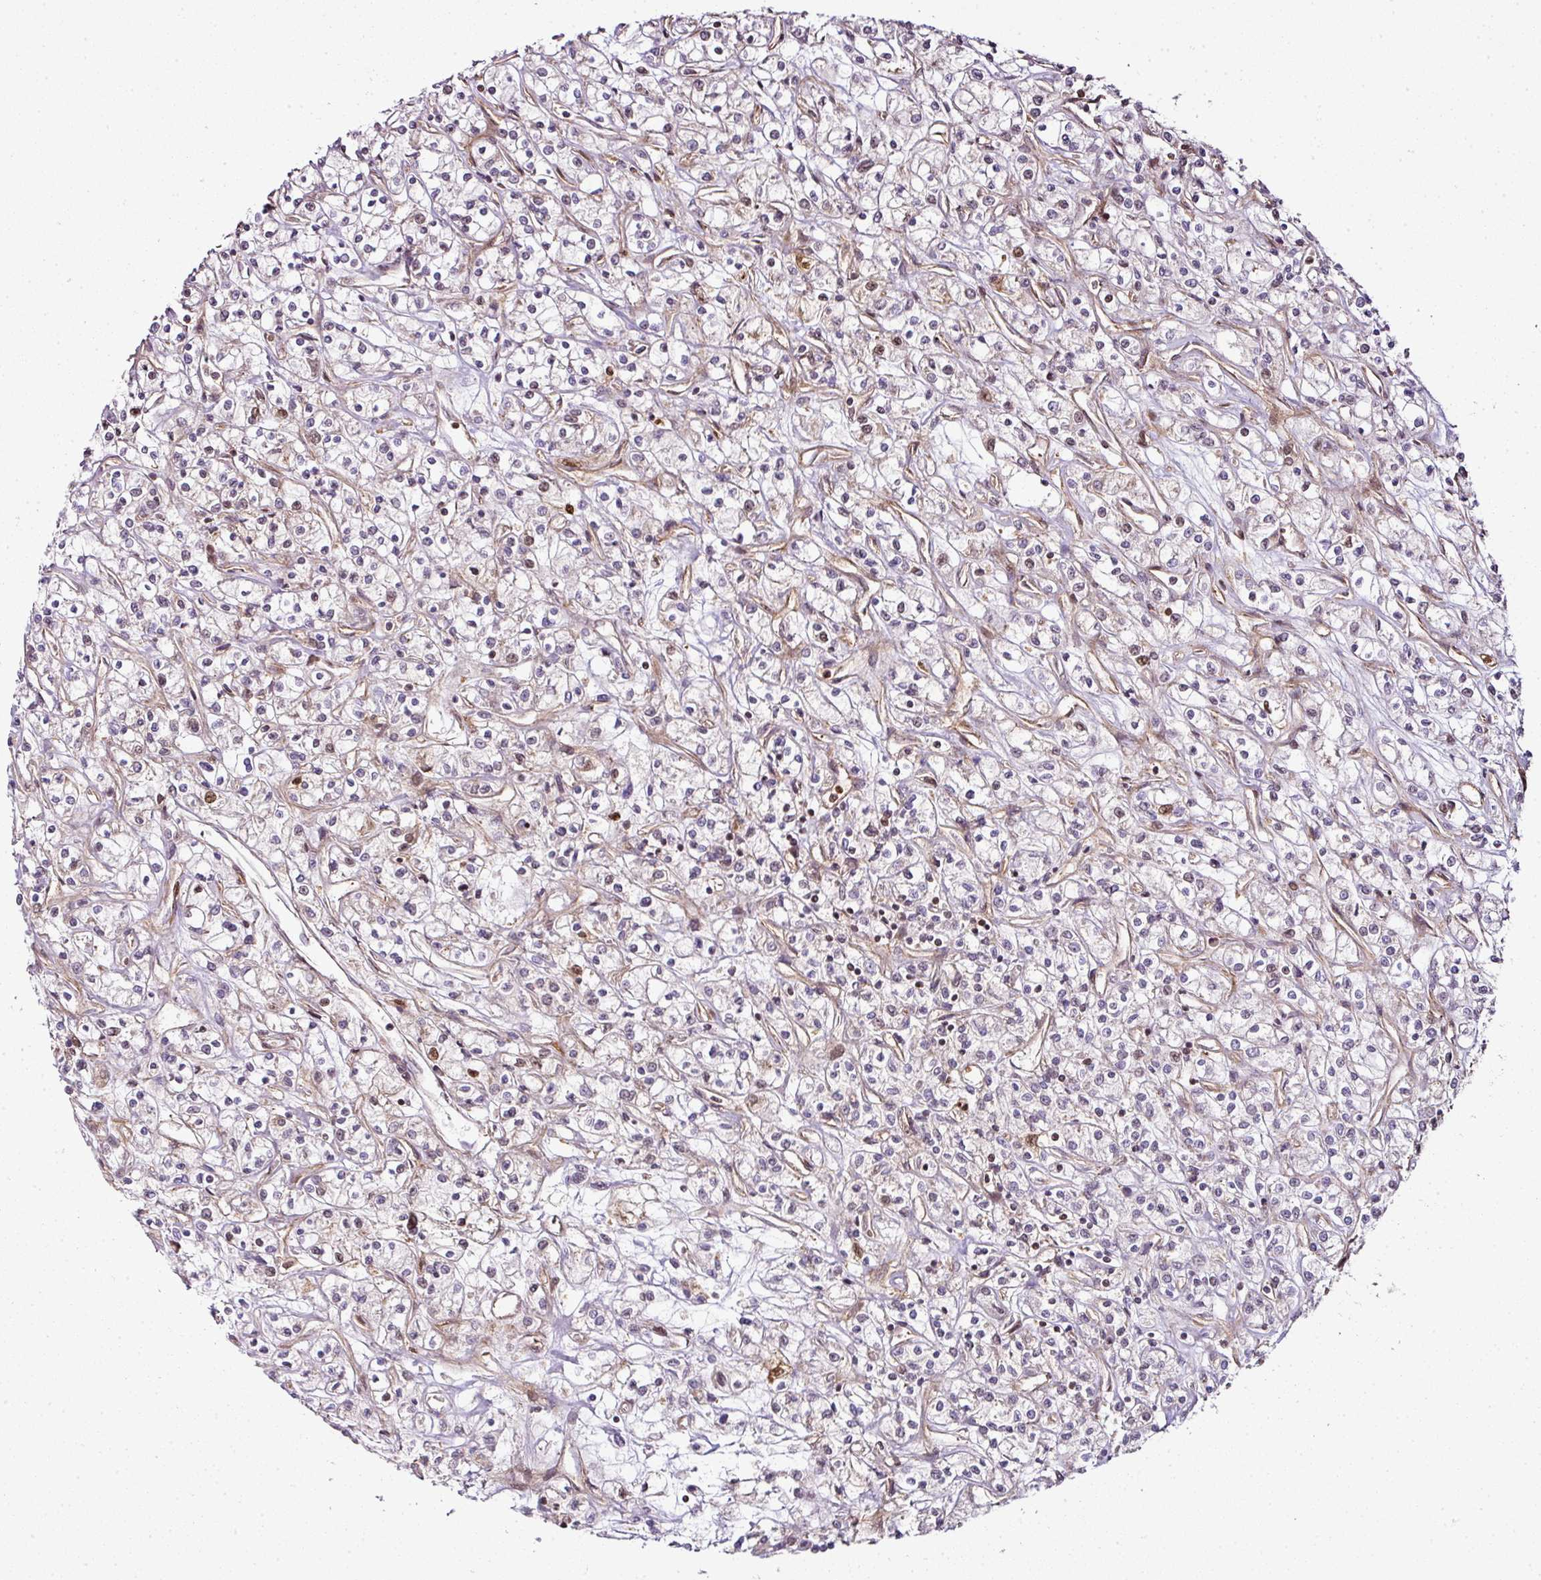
{"staining": {"intensity": "negative", "quantity": "none", "location": "none"}, "tissue": "renal cancer", "cell_type": "Tumor cells", "image_type": "cancer", "snomed": [{"axis": "morphology", "description": "Adenocarcinoma, NOS"}, {"axis": "topography", "description": "Kidney"}], "caption": "The image shows no staining of tumor cells in adenocarcinoma (renal).", "gene": "ATAT1", "patient": {"sex": "female", "age": 59}}